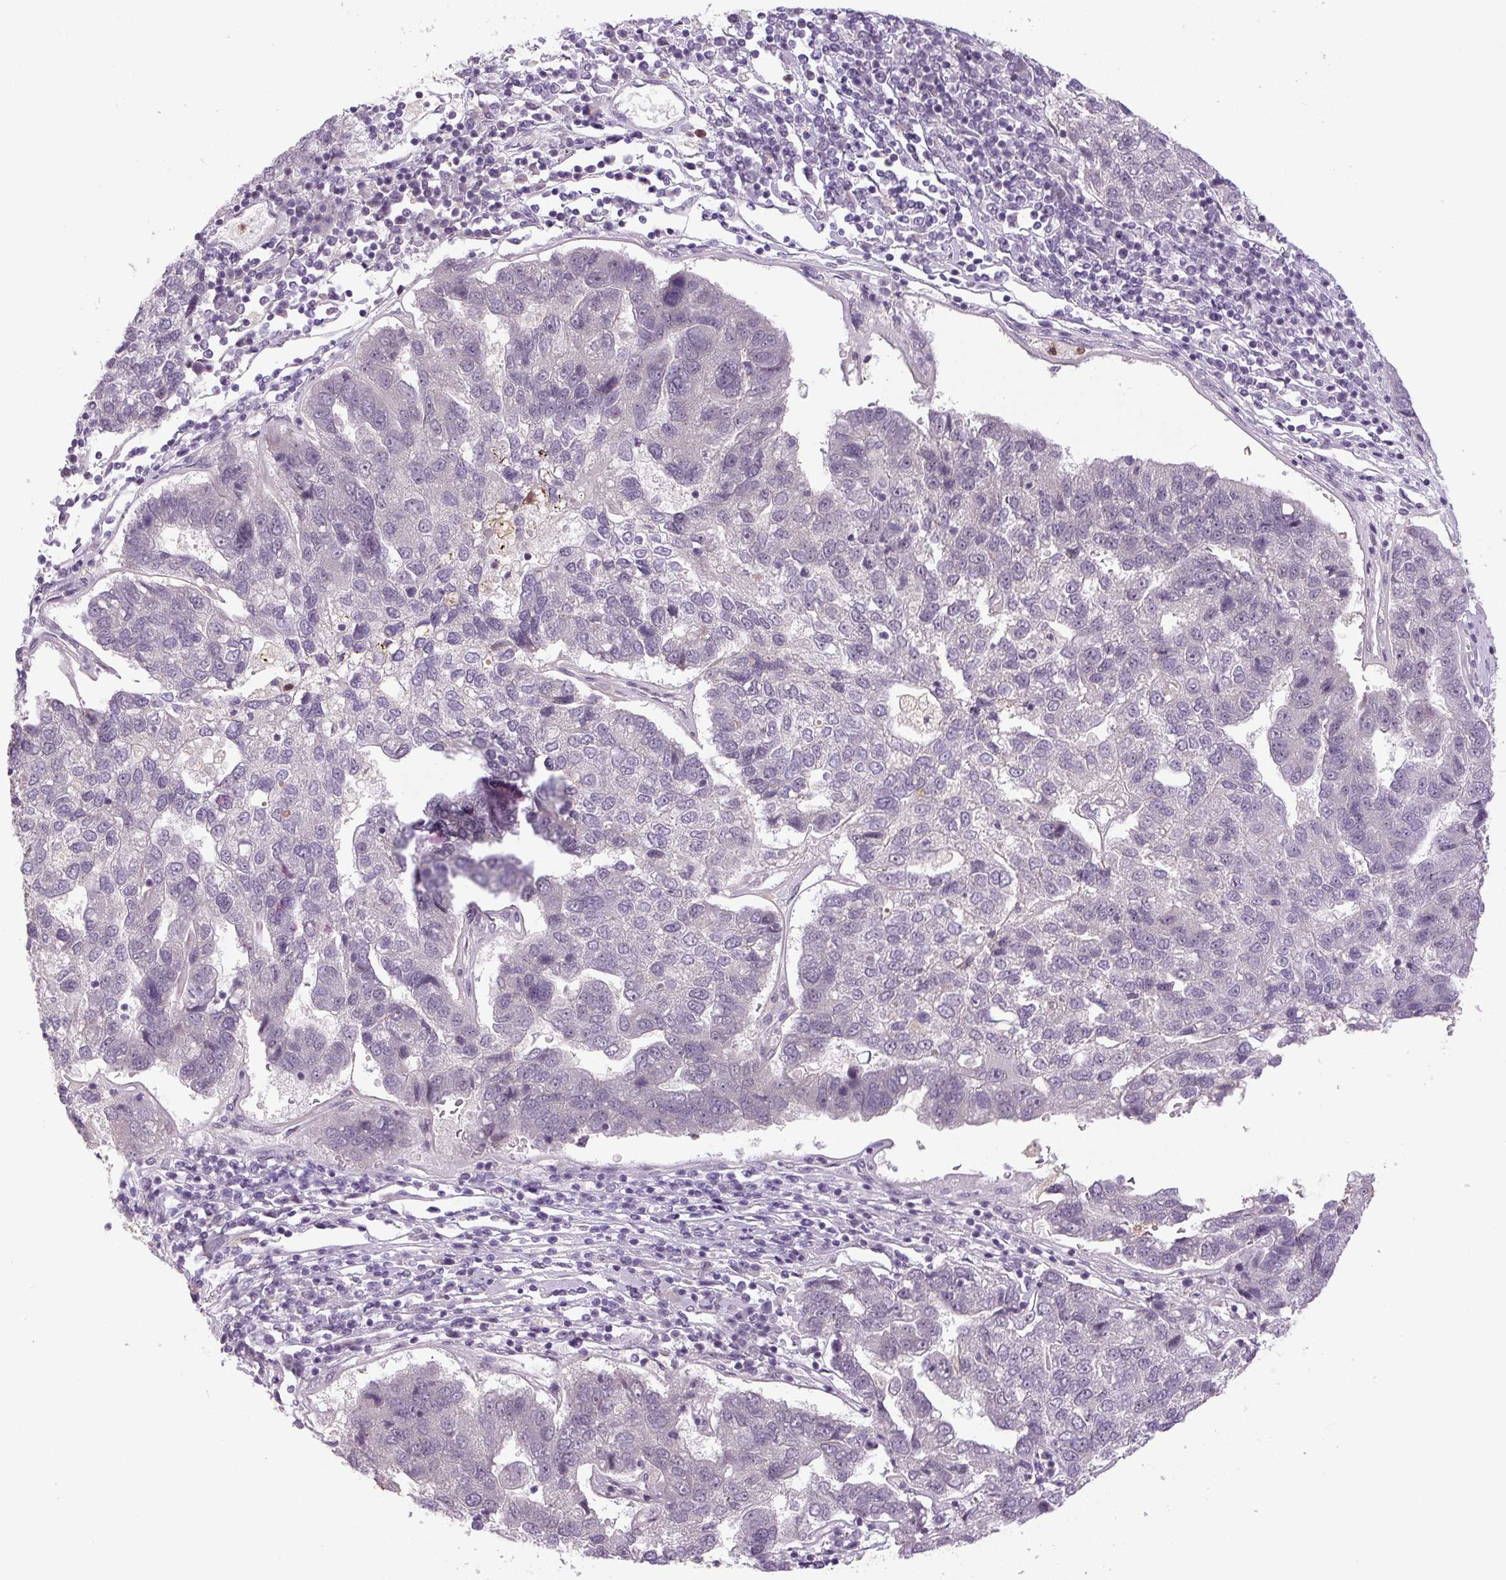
{"staining": {"intensity": "negative", "quantity": "none", "location": "none"}, "tissue": "pancreatic cancer", "cell_type": "Tumor cells", "image_type": "cancer", "snomed": [{"axis": "morphology", "description": "Adenocarcinoma, NOS"}, {"axis": "topography", "description": "Pancreas"}], "caption": "An image of human pancreatic cancer is negative for staining in tumor cells.", "gene": "SGF29", "patient": {"sex": "female", "age": 61}}